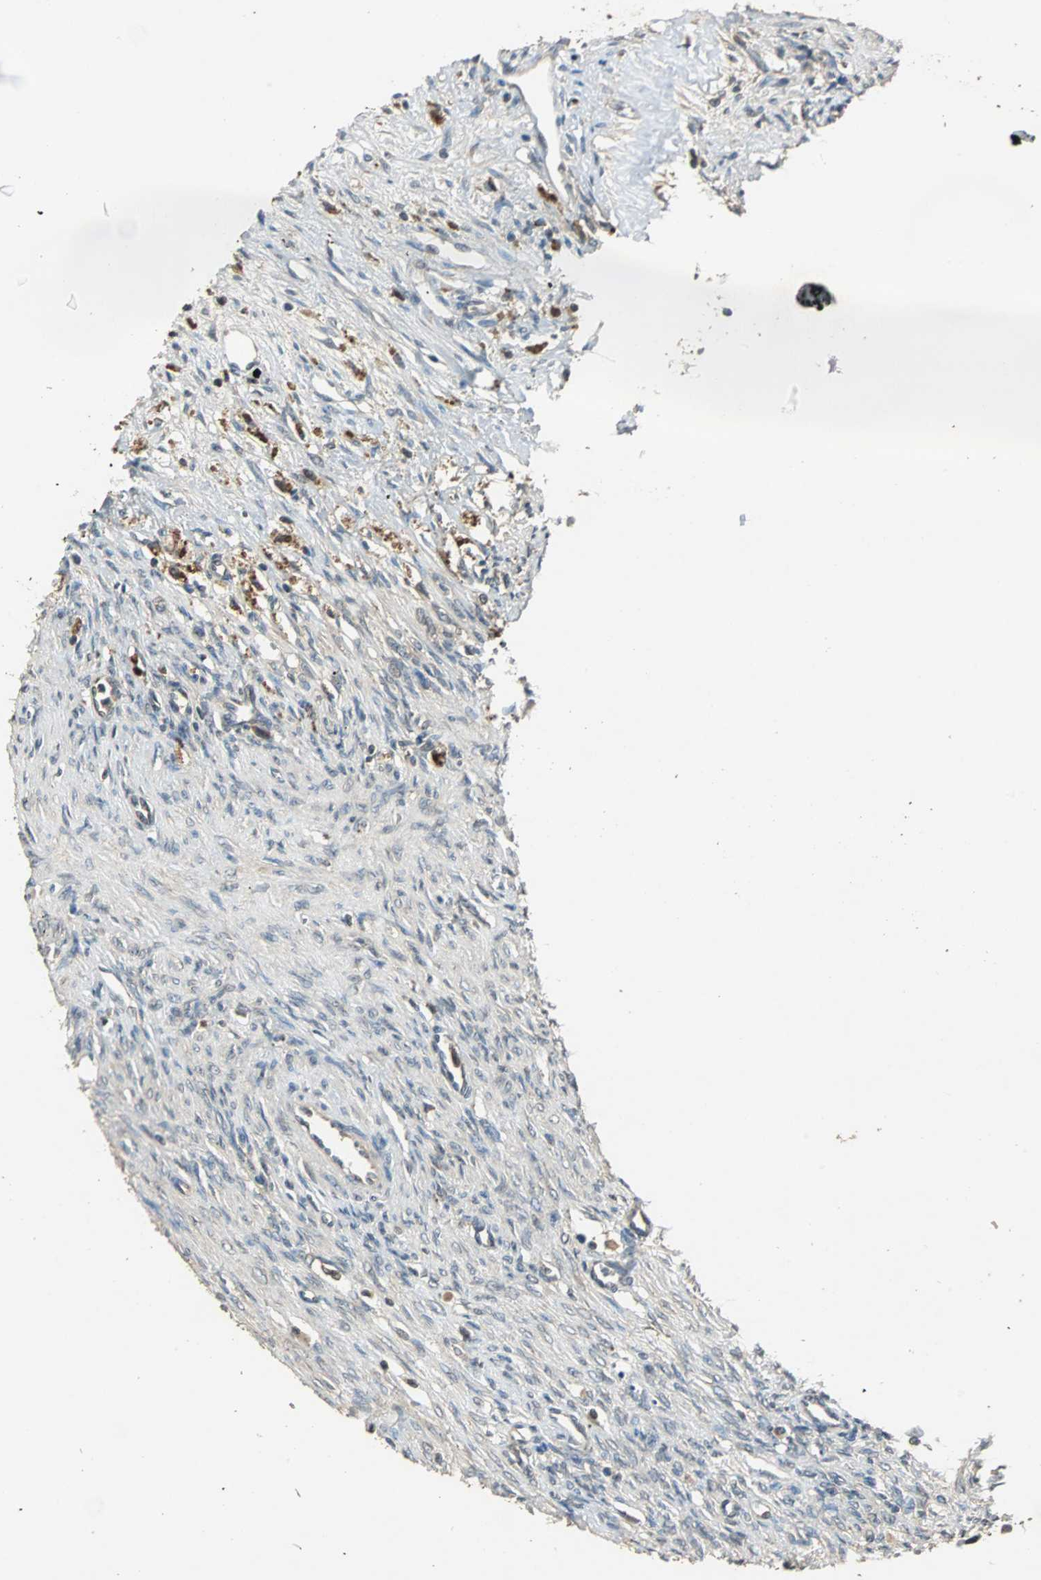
{"staining": {"intensity": "weak", "quantity": "<25%", "location": "cytoplasmic/membranous"}, "tissue": "ovary", "cell_type": "Ovarian stroma cells", "image_type": "normal", "snomed": [{"axis": "morphology", "description": "Normal tissue, NOS"}, {"axis": "topography", "description": "Ovary"}], "caption": "Ovarian stroma cells show no significant protein expression in unremarkable ovary. The staining was performed using DAB (3,3'-diaminobenzidine) to visualize the protein expression in brown, while the nuclei were stained in blue with hematoxylin (Magnification: 20x).", "gene": "ABHD2", "patient": {"sex": "female", "age": 33}}